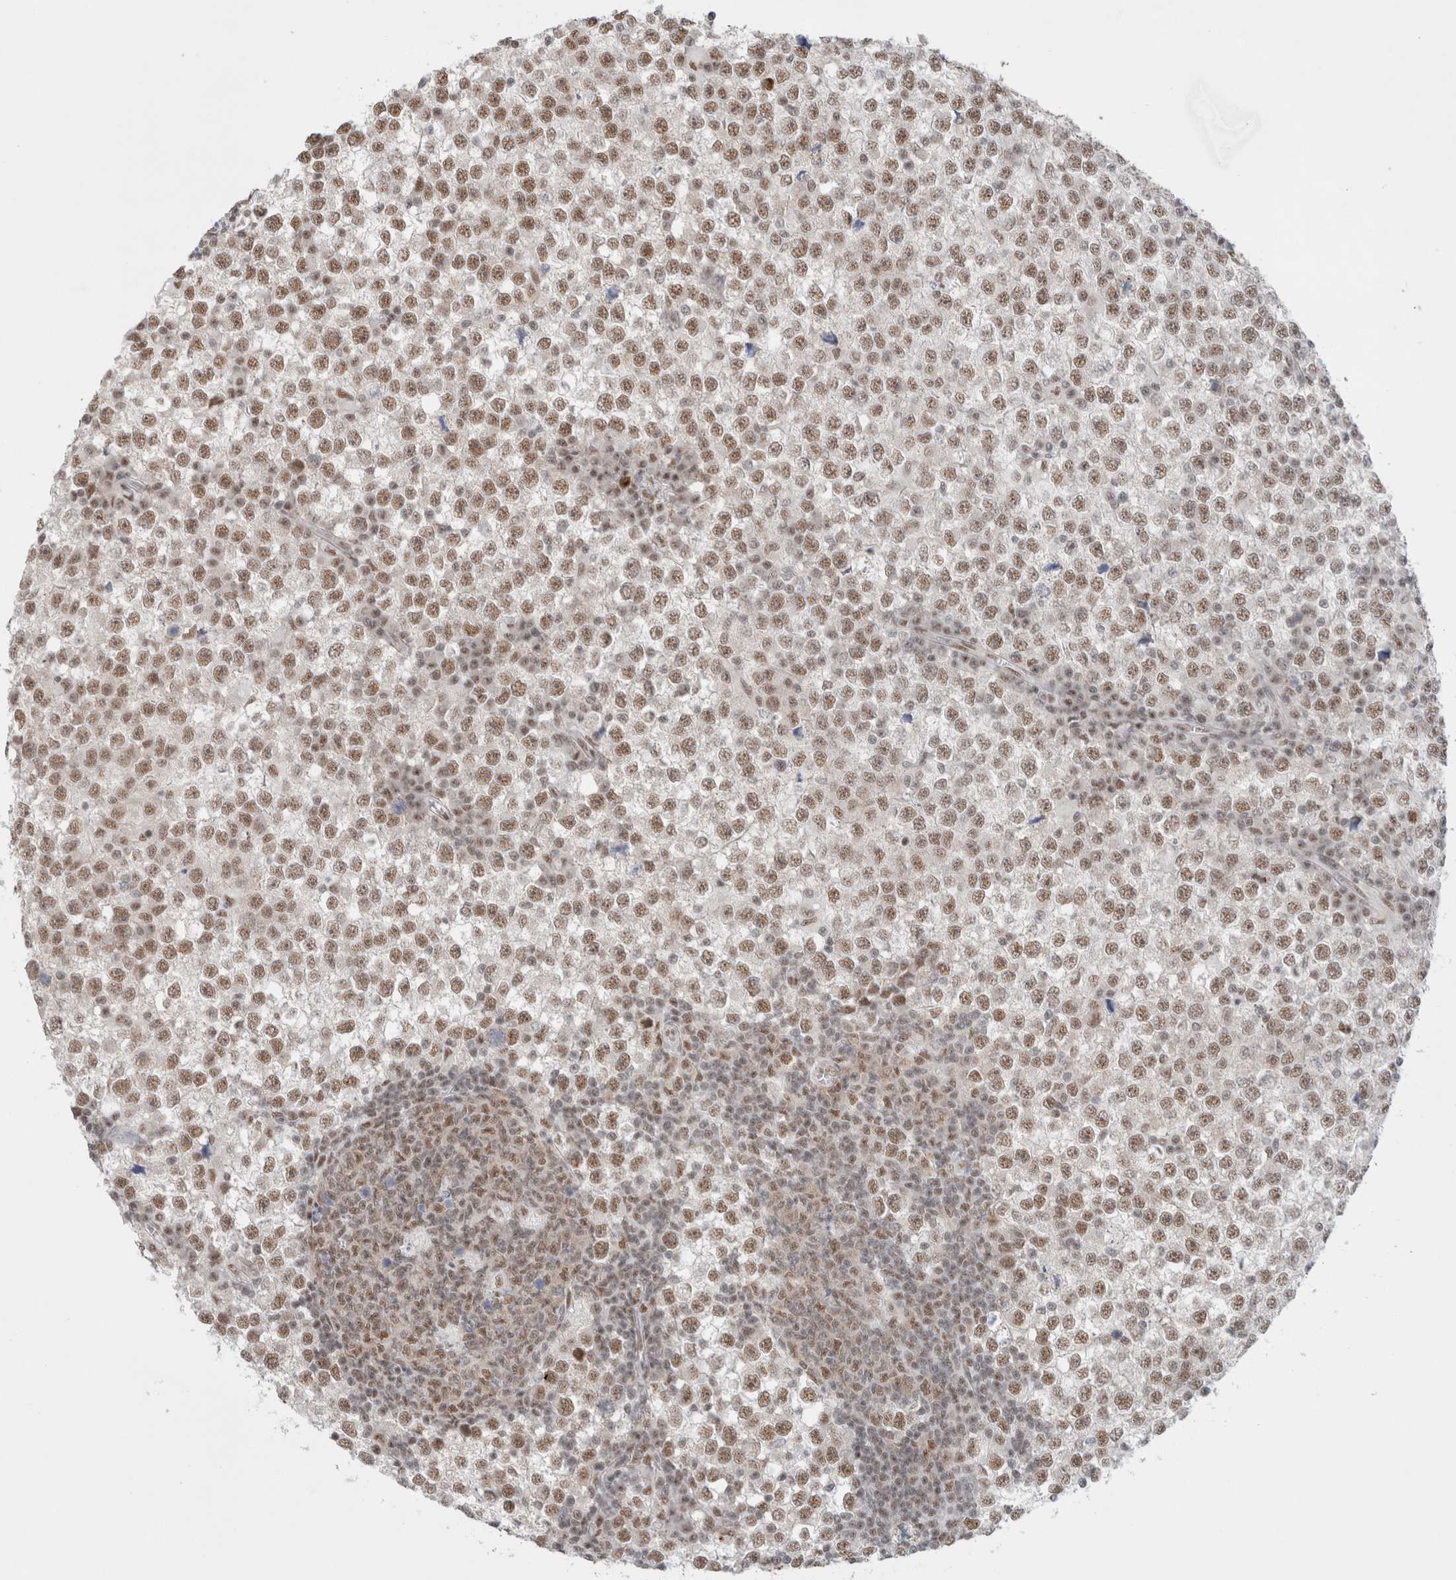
{"staining": {"intensity": "moderate", "quantity": ">75%", "location": "nuclear"}, "tissue": "testis cancer", "cell_type": "Tumor cells", "image_type": "cancer", "snomed": [{"axis": "morphology", "description": "Seminoma, NOS"}, {"axis": "topography", "description": "Testis"}], "caption": "Protein expression analysis of human testis cancer (seminoma) reveals moderate nuclear staining in approximately >75% of tumor cells.", "gene": "TRMT12", "patient": {"sex": "male", "age": 65}}